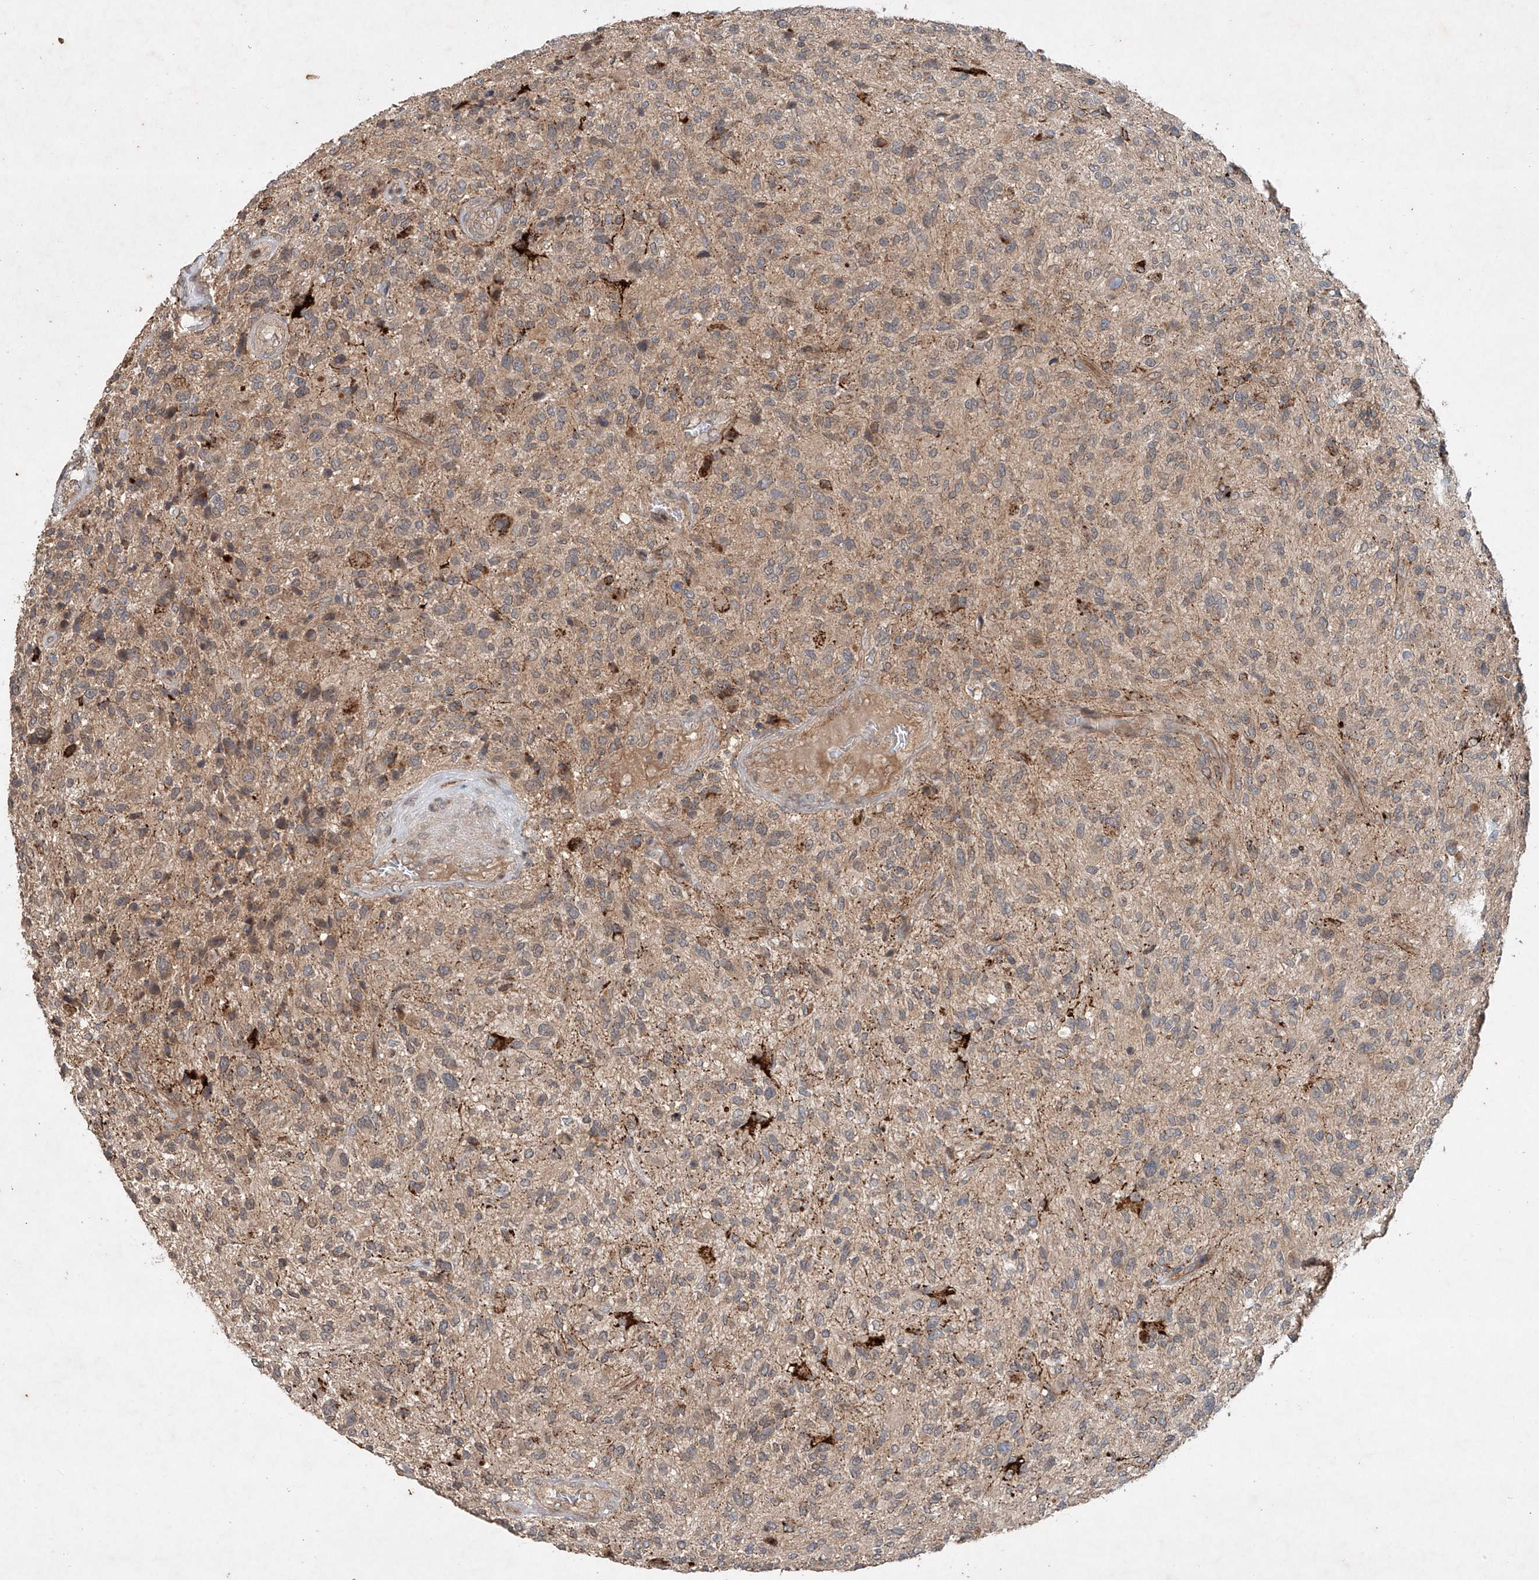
{"staining": {"intensity": "weak", "quantity": ">75%", "location": "cytoplasmic/membranous"}, "tissue": "glioma", "cell_type": "Tumor cells", "image_type": "cancer", "snomed": [{"axis": "morphology", "description": "Glioma, malignant, High grade"}, {"axis": "topography", "description": "Brain"}], "caption": "Tumor cells show weak cytoplasmic/membranous staining in about >75% of cells in glioma. Immunohistochemistry stains the protein in brown and the nuclei are stained blue.", "gene": "IER5", "patient": {"sex": "male", "age": 47}}